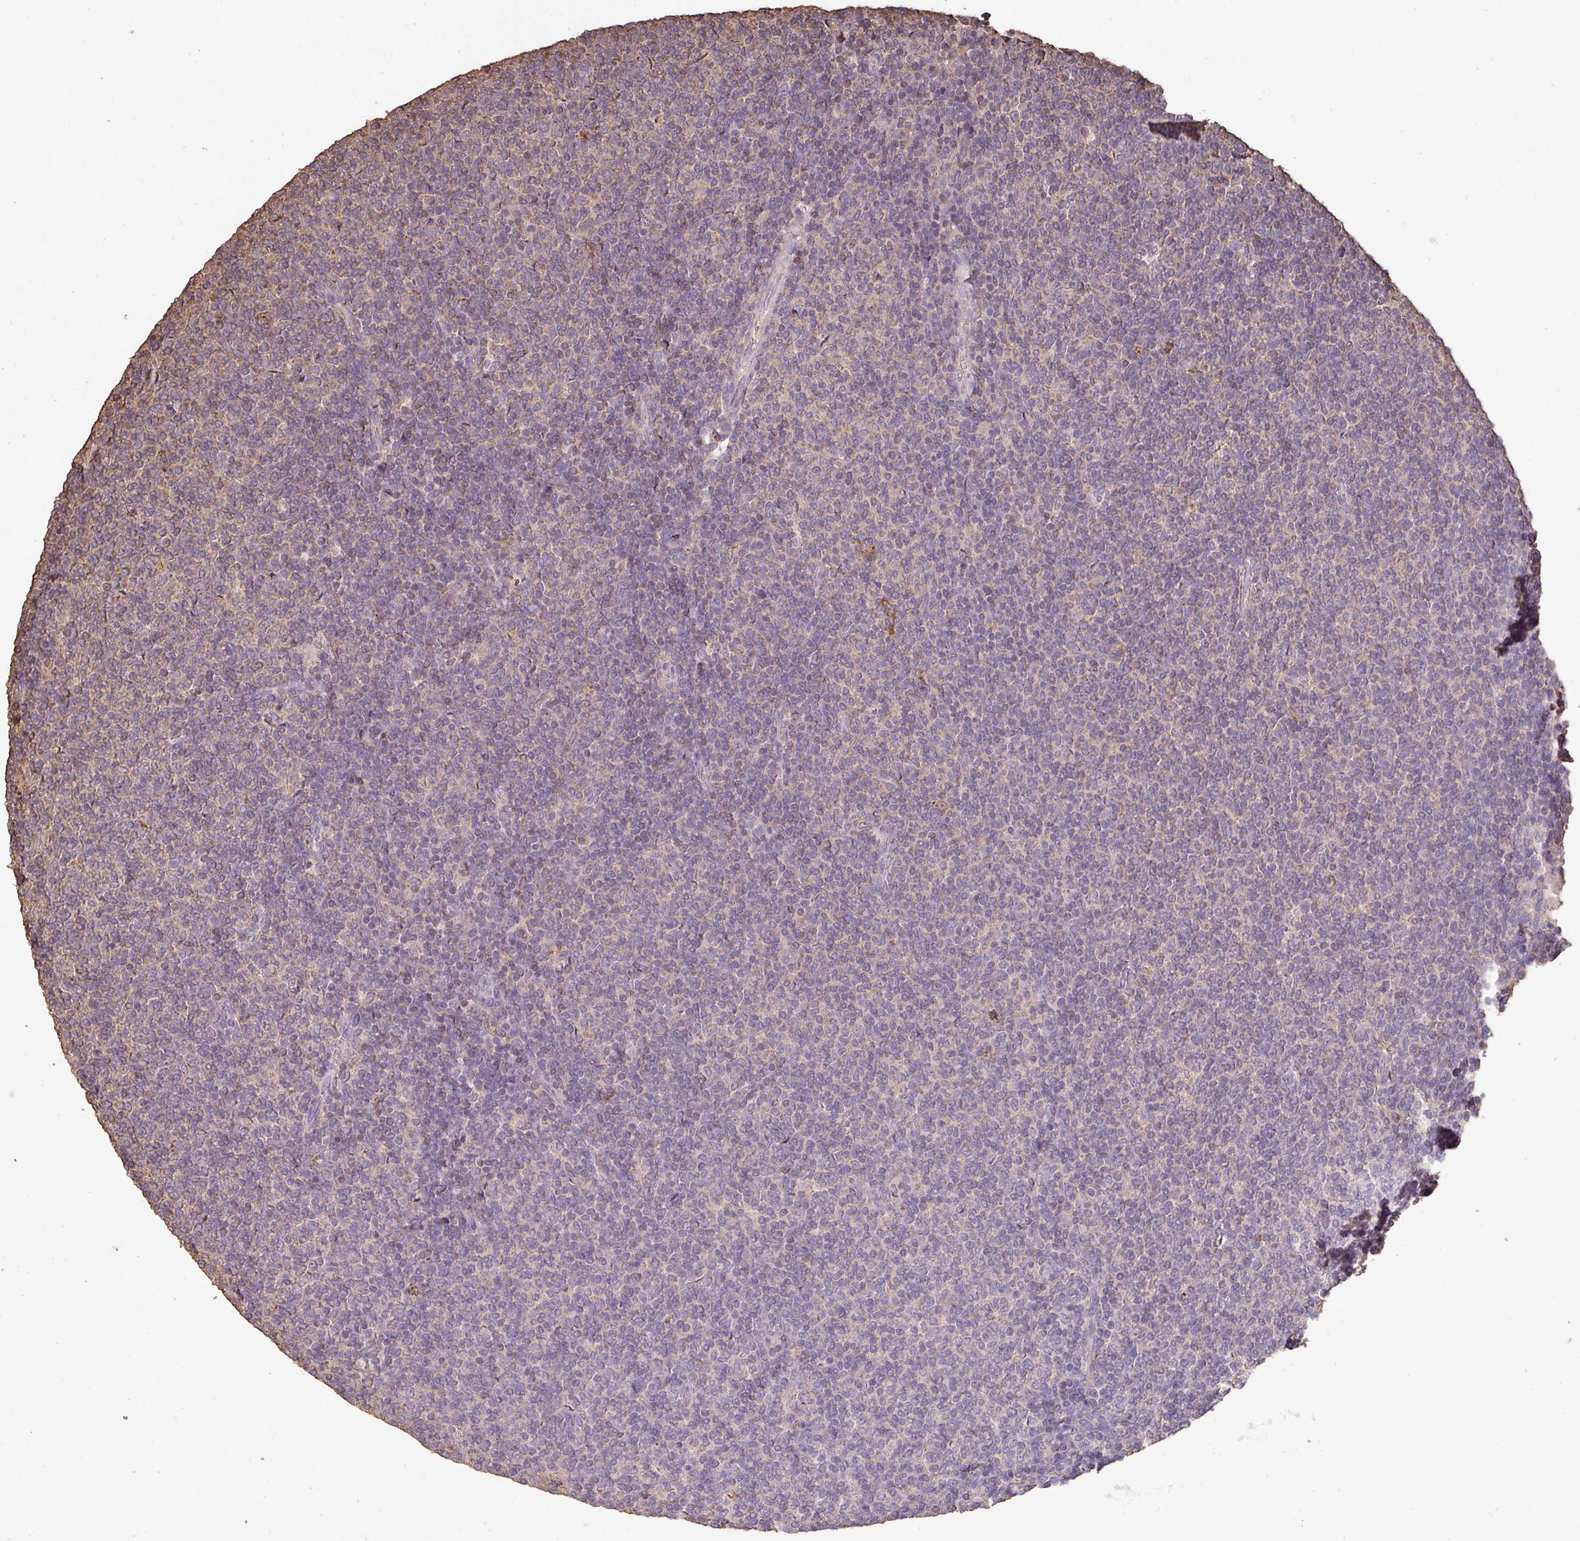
{"staining": {"intensity": "negative", "quantity": "none", "location": "none"}, "tissue": "lymphoma", "cell_type": "Tumor cells", "image_type": "cancer", "snomed": [{"axis": "morphology", "description": "Malignant lymphoma, non-Hodgkin's type, Low grade"}, {"axis": "topography", "description": "Lymph node"}], "caption": "Immunohistochemical staining of lymphoma demonstrates no significant staining in tumor cells. The staining was performed using DAB (3,3'-diaminobenzidine) to visualize the protein expression in brown, while the nuclei were stained in blue with hematoxylin (Magnification: 20x).", "gene": "CAMK2B", "patient": {"sex": "male", "age": 52}}